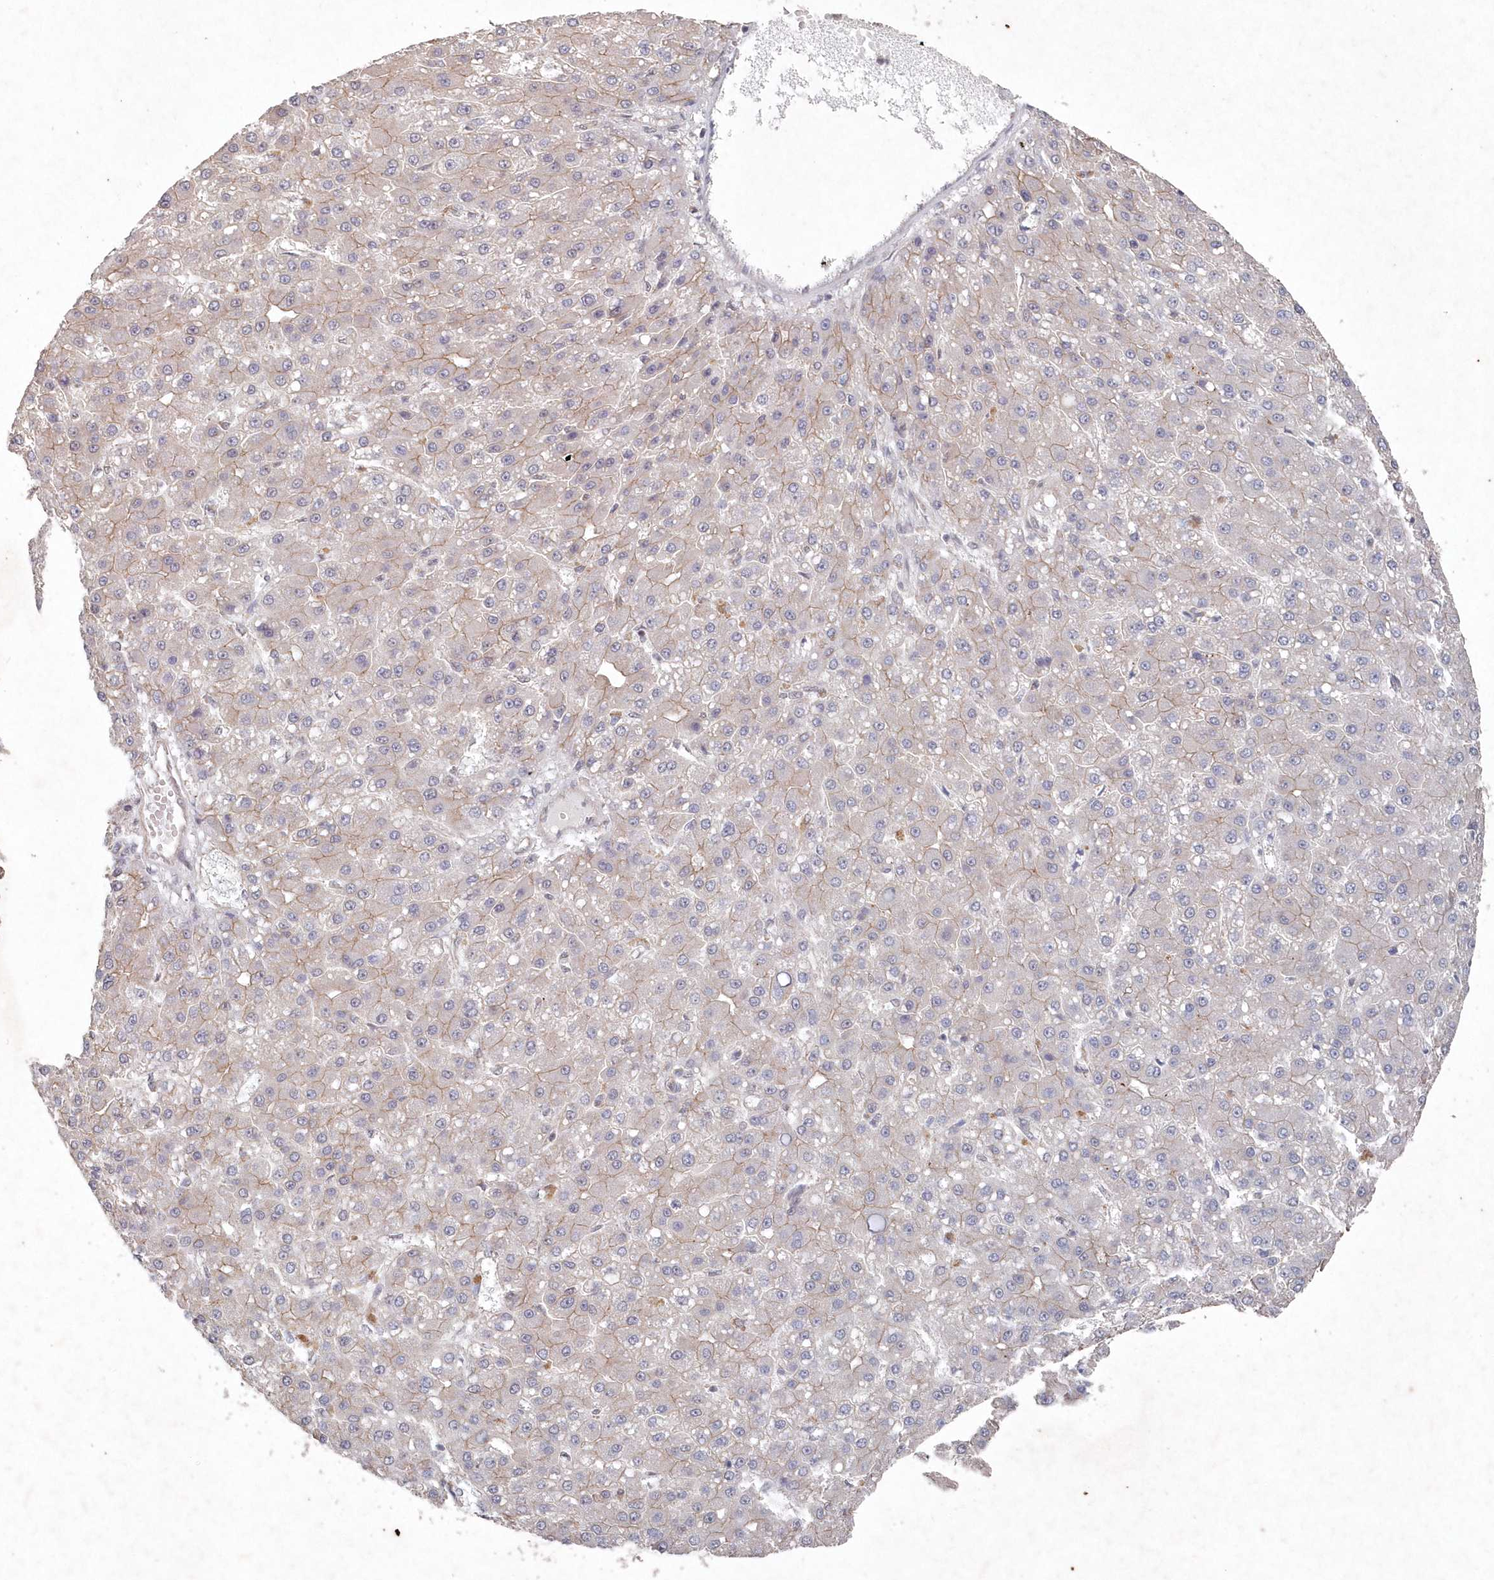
{"staining": {"intensity": "moderate", "quantity": "<25%", "location": "cytoplasmic/membranous"}, "tissue": "liver cancer", "cell_type": "Tumor cells", "image_type": "cancer", "snomed": [{"axis": "morphology", "description": "Carcinoma, Hepatocellular, NOS"}, {"axis": "topography", "description": "Liver"}], "caption": "Moderate cytoplasmic/membranous expression for a protein is present in about <25% of tumor cells of liver hepatocellular carcinoma using immunohistochemistry.", "gene": "VSIG2", "patient": {"sex": "male", "age": 67}}